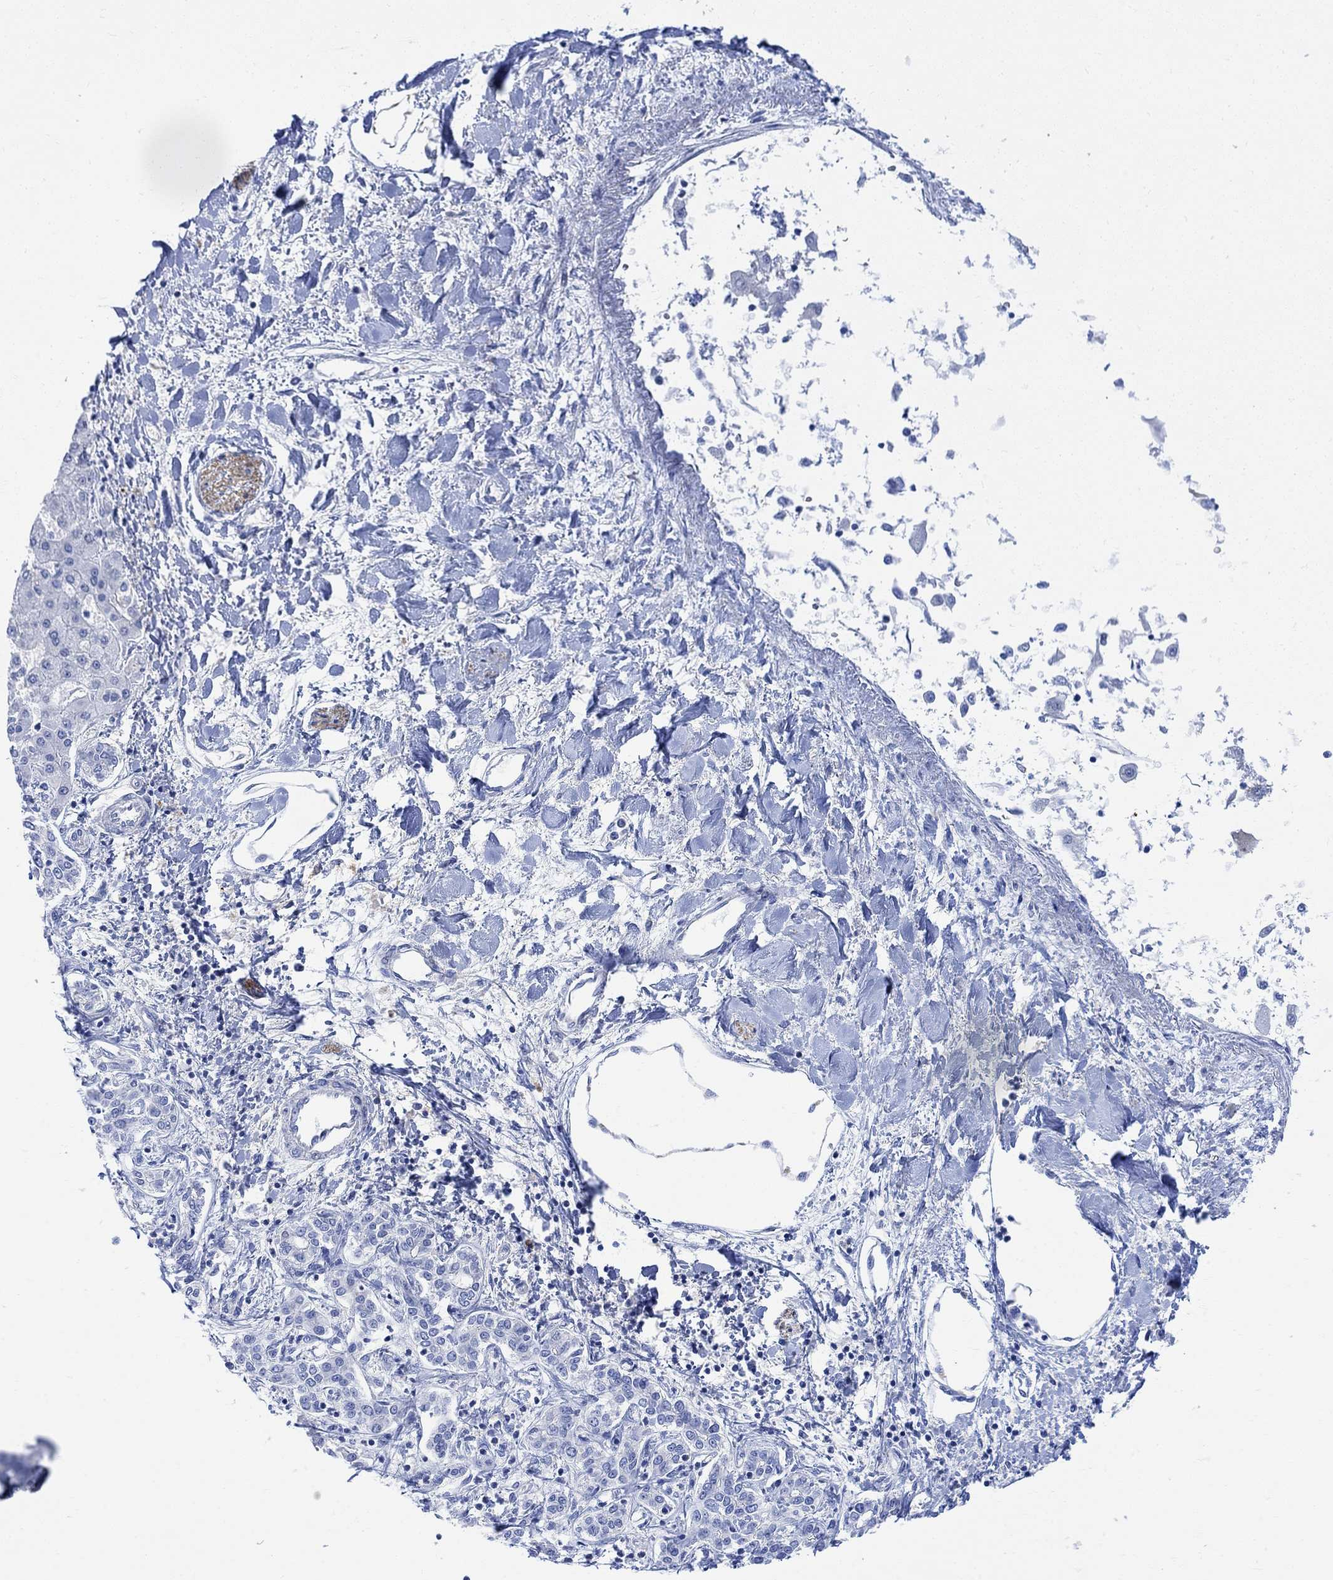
{"staining": {"intensity": "negative", "quantity": "none", "location": "none"}, "tissue": "liver cancer", "cell_type": "Tumor cells", "image_type": "cancer", "snomed": [{"axis": "morphology", "description": "Cholangiocarcinoma"}, {"axis": "topography", "description": "Liver"}], "caption": "The immunohistochemistry (IHC) micrograph has no significant staining in tumor cells of liver cancer tissue.", "gene": "ARSK", "patient": {"sex": "female", "age": 64}}